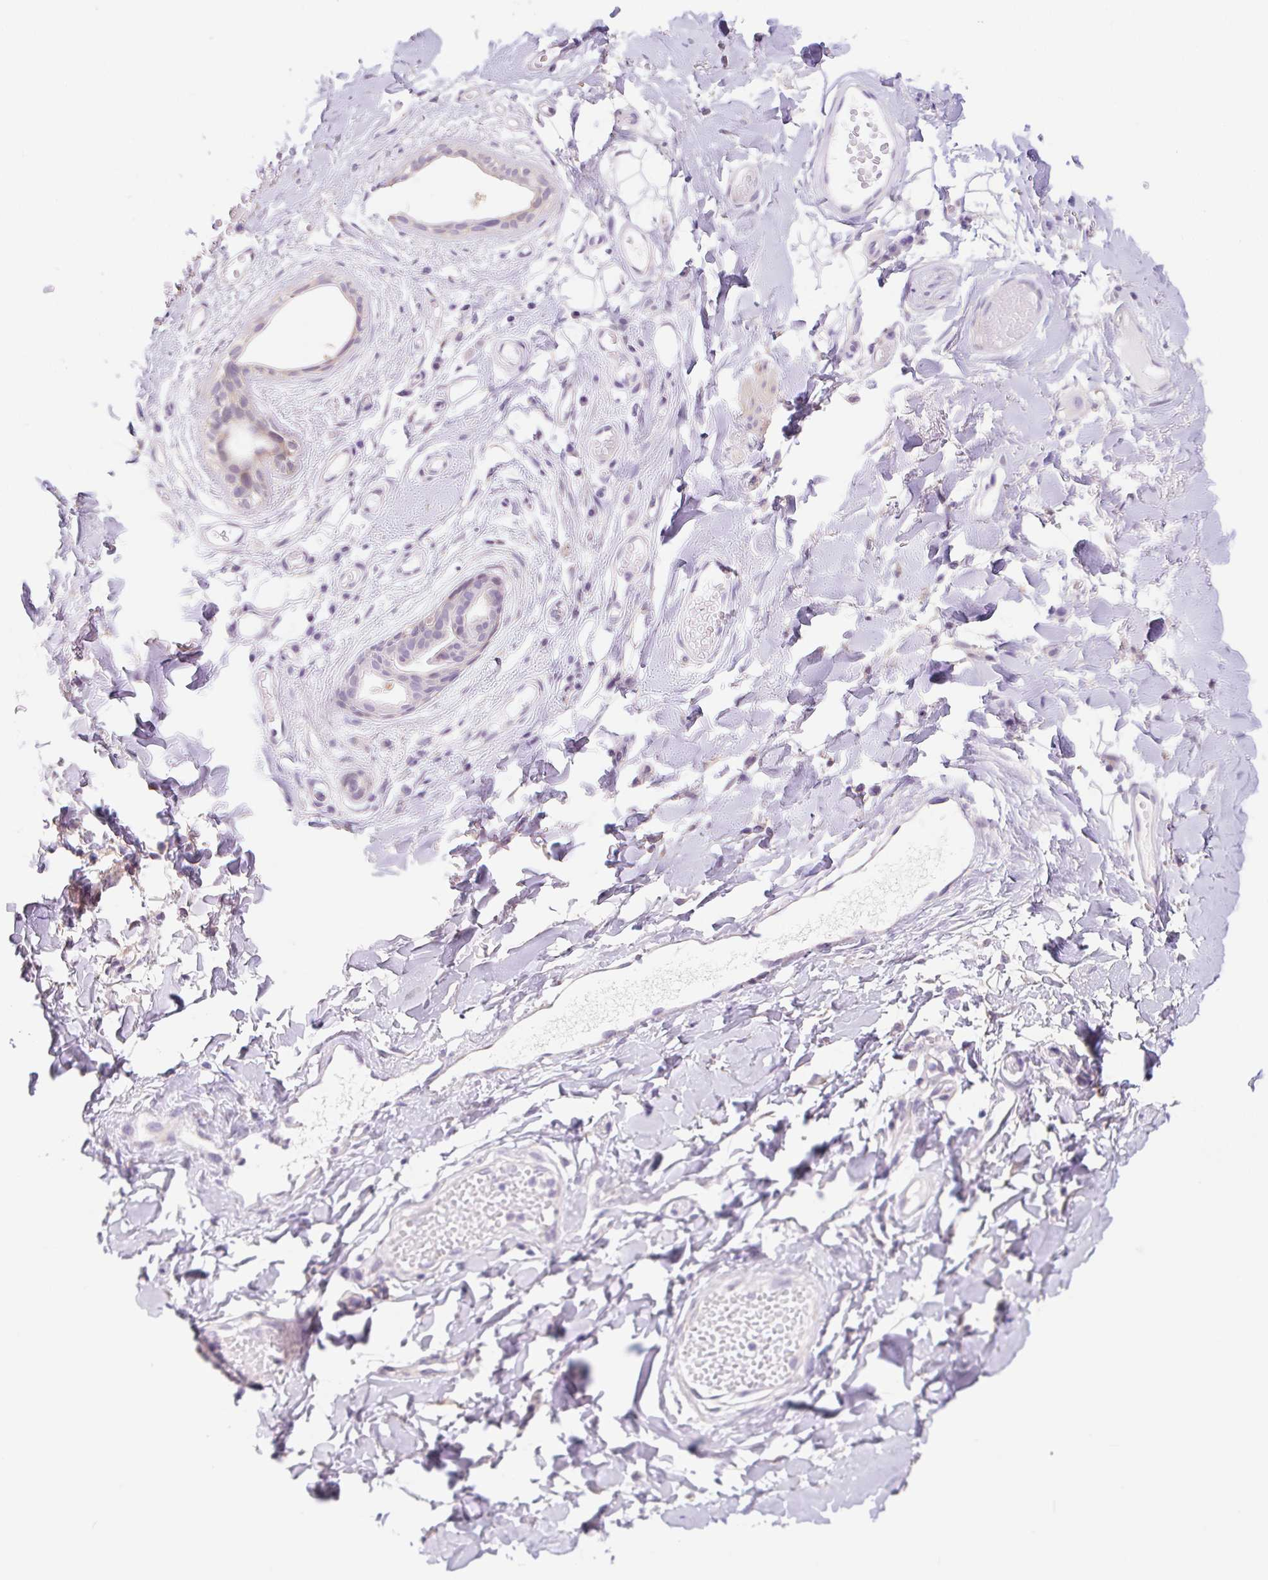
{"staining": {"intensity": "negative", "quantity": "none", "location": "none"}, "tissue": "adipose tissue", "cell_type": "Adipocytes", "image_type": "normal", "snomed": [{"axis": "morphology", "description": "Normal tissue, NOS"}, {"axis": "topography", "description": "Anal"}, {"axis": "topography", "description": "Peripheral nerve tissue"}], "caption": "Immunohistochemistry histopathology image of normal adipose tissue stained for a protein (brown), which reveals no expression in adipocytes. (DAB immunohistochemistry (IHC) with hematoxylin counter stain).", "gene": "DYNC2LI1", "patient": {"sex": "male", "age": 78}}